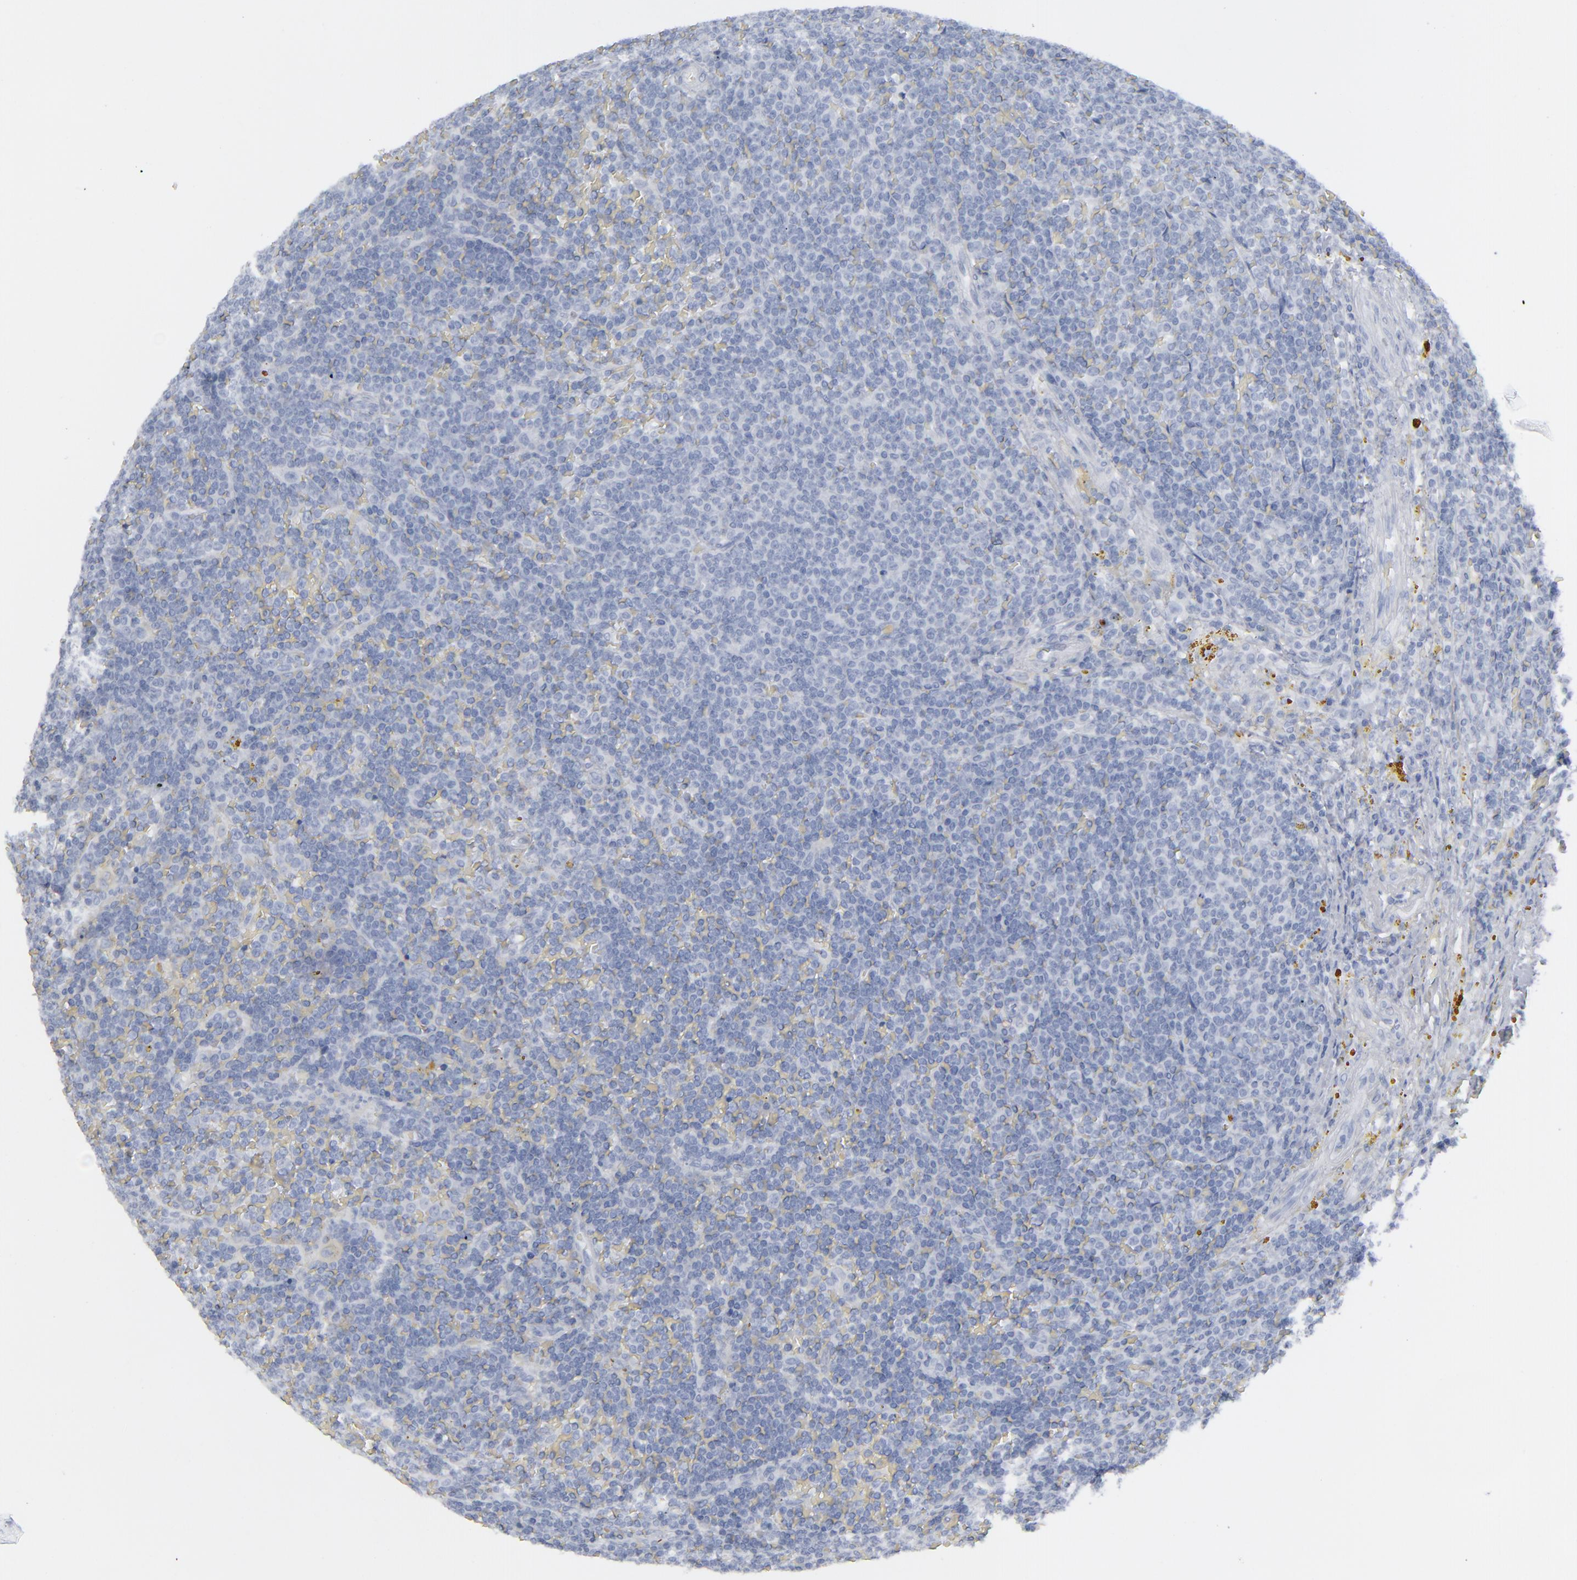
{"staining": {"intensity": "negative", "quantity": "none", "location": "none"}, "tissue": "lymphoma", "cell_type": "Tumor cells", "image_type": "cancer", "snomed": [{"axis": "morphology", "description": "Malignant lymphoma, non-Hodgkin's type, Low grade"}, {"axis": "topography", "description": "Spleen"}], "caption": "Immunohistochemistry of human lymphoma demonstrates no staining in tumor cells.", "gene": "MSLN", "patient": {"sex": "male", "age": 80}}